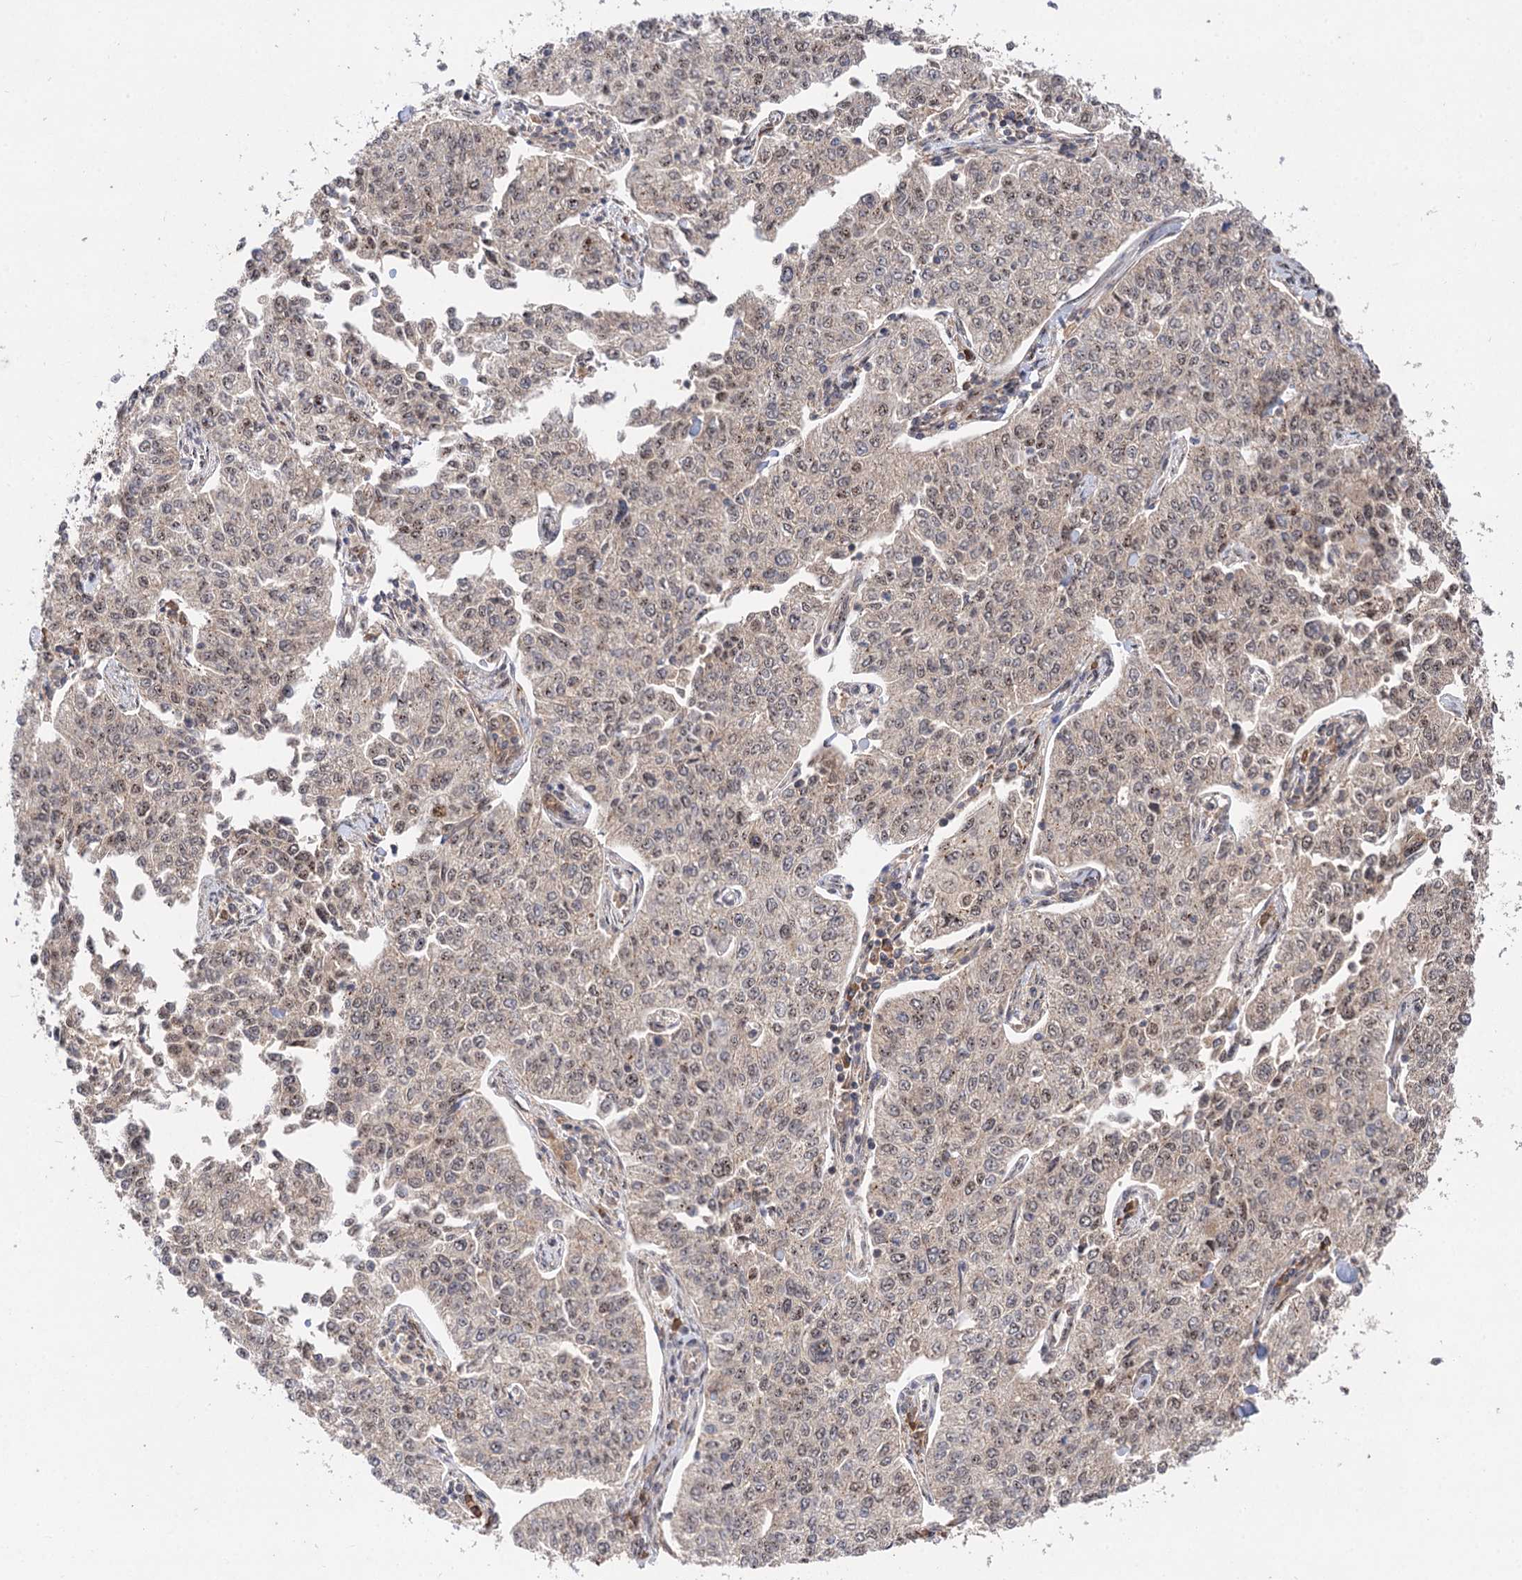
{"staining": {"intensity": "weak", "quantity": ">75%", "location": "cytoplasmic/membranous,nuclear"}, "tissue": "cervical cancer", "cell_type": "Tumor cells", "image_type": "cancer", "snomed": [{"axis": "morphology", "description": "Squamous cell carcinoma, NOS"}, {"axis": "topography", "description": "Cervix"}], "caption": "IHC image of squamous cell carcinoma (cervical) stained for a protein (brown), which shows low levels of weak cytoplasmic/membranous and nuclear expression in about >75% of tumor cells.", "gene": "FBXW8", "patient": {"sex": "female", "age": 35}}